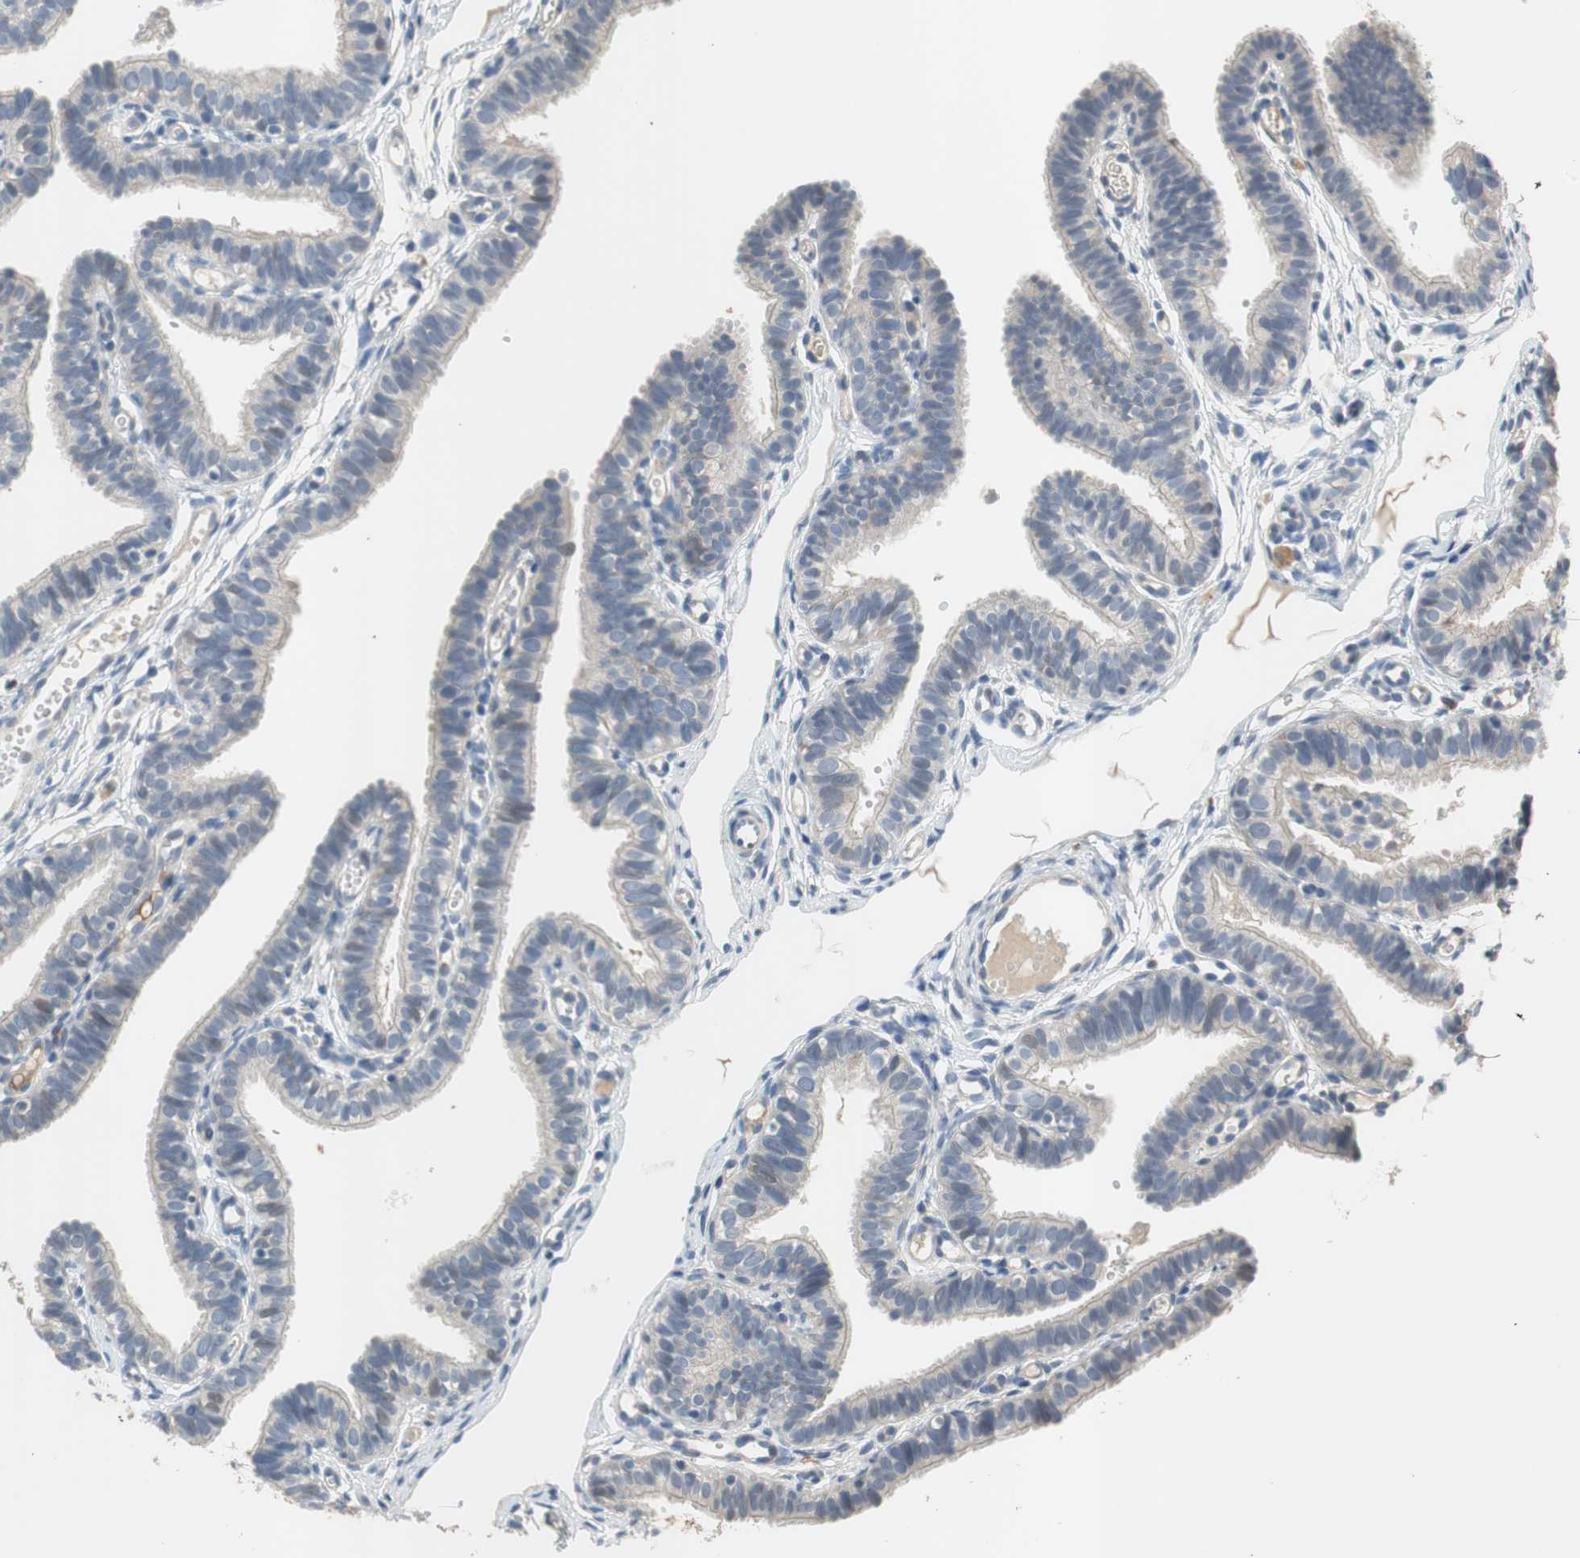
{"staining": {"intensity": "negative", "quantity": "none", "location": "none"}, "tissue": "fallopian tube", "cell_type": "Glandular cells", "image_type": "normal", "snomed": [{"axis": "morphology", "description": "Normal tissue, NOS"}, {"axis": "topography", "description": "Fallopian tube"}, {"axis": "topography", "description": "Placenta"}], "caption": "A high-resolution micrograph shows IHC staining of normal fallopian tube, which displays no significant positivity in glandular cells.", "gene": "COL12A1", "patient": {"sex": "female", "age": 34}}